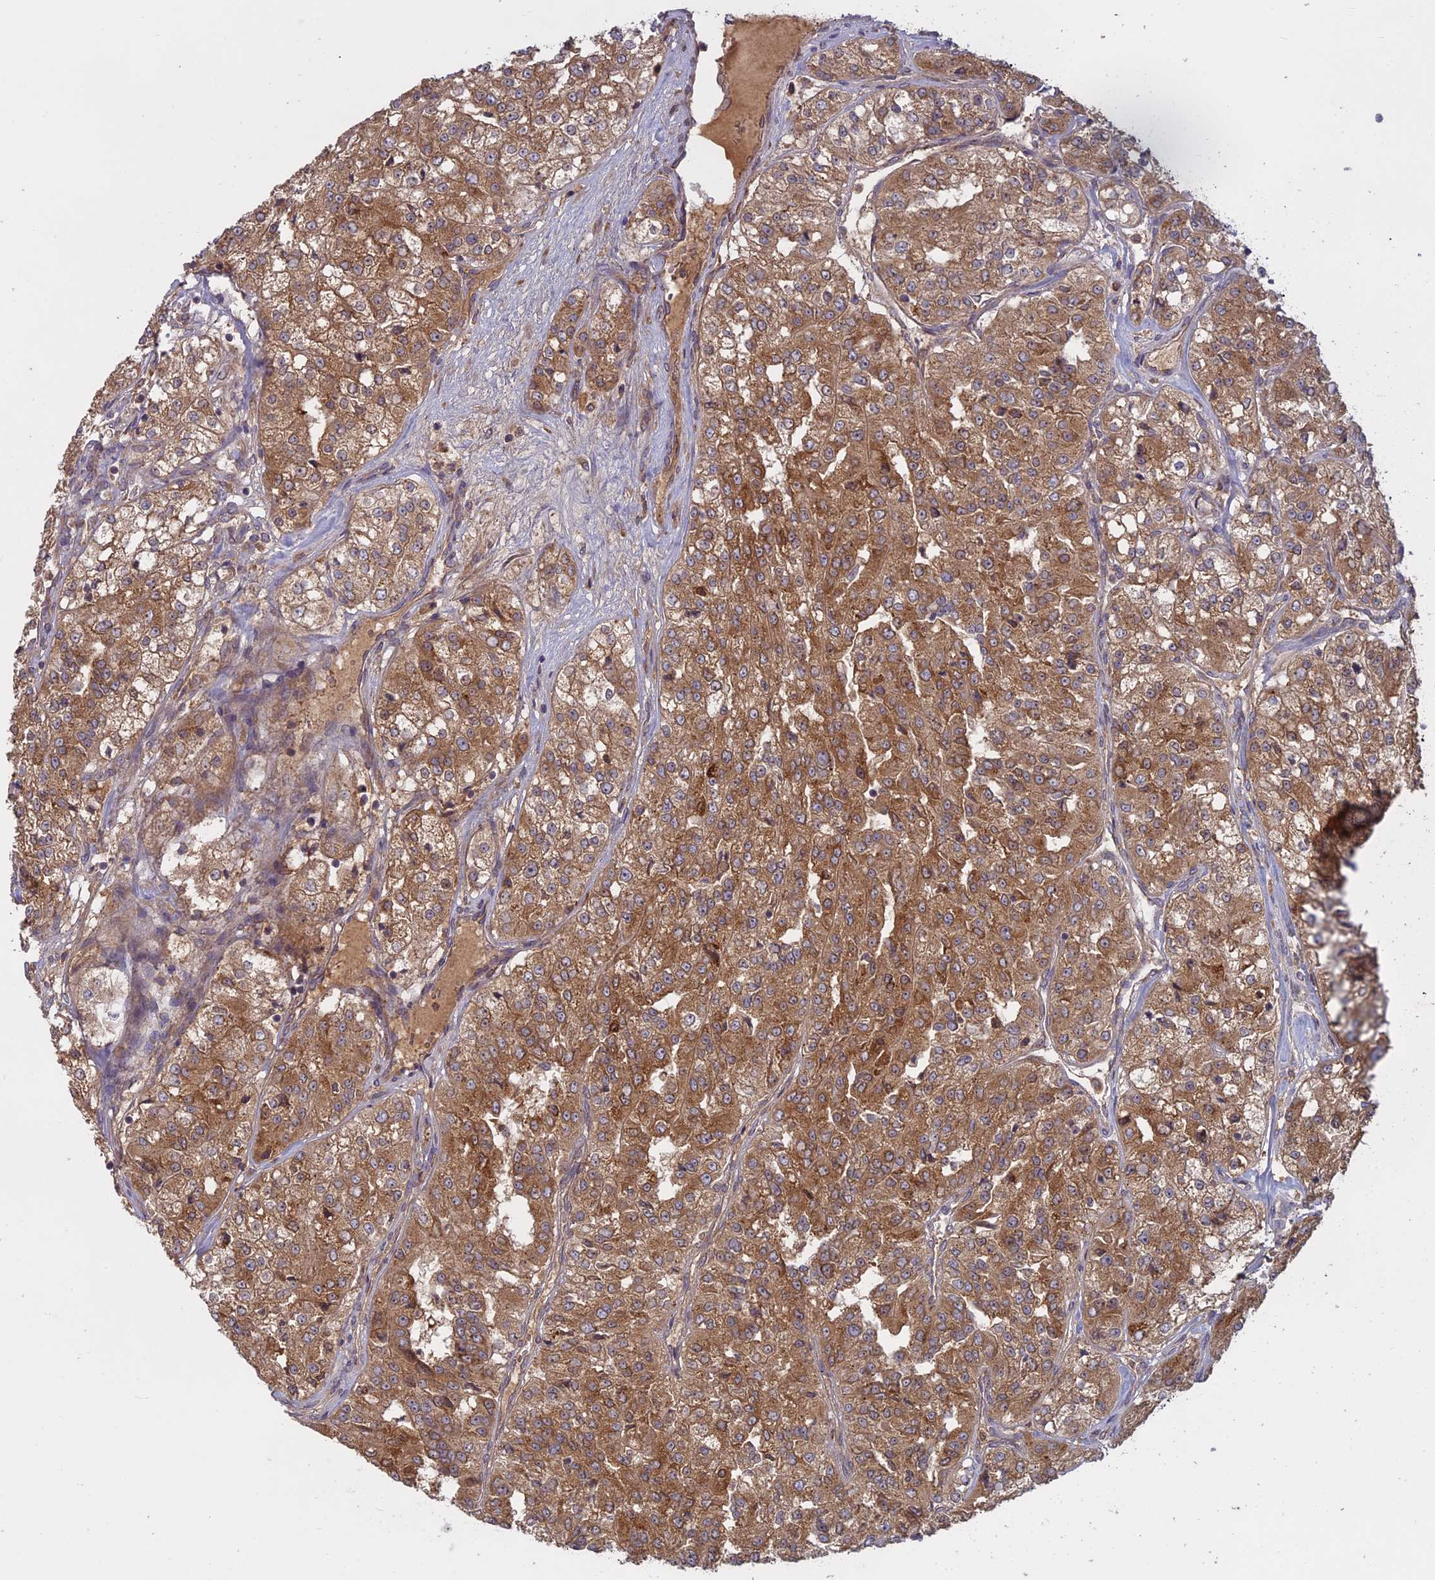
{"staining": {"intensity": "moderate", "quantity": ">75%", "location": "cytoplasmic/membranous"}, "tissue": "renal cancer", "cell_type": "Tumor cells", "image_type": "cancer", "snomed": [{"axis": "morphology", "description": "Adenocarcinoma, NOS"}, {"axis": "topography", "description": "Kidney"}], "caption": "Brown immunohistochemical staining in adenocarcinoma (renal) reveals moderate cytoplasmic/membranous staining in approximately >75% of tumor cells.", "gene": "TMEM208", "patient": {"sex": "female", "age": 63}}